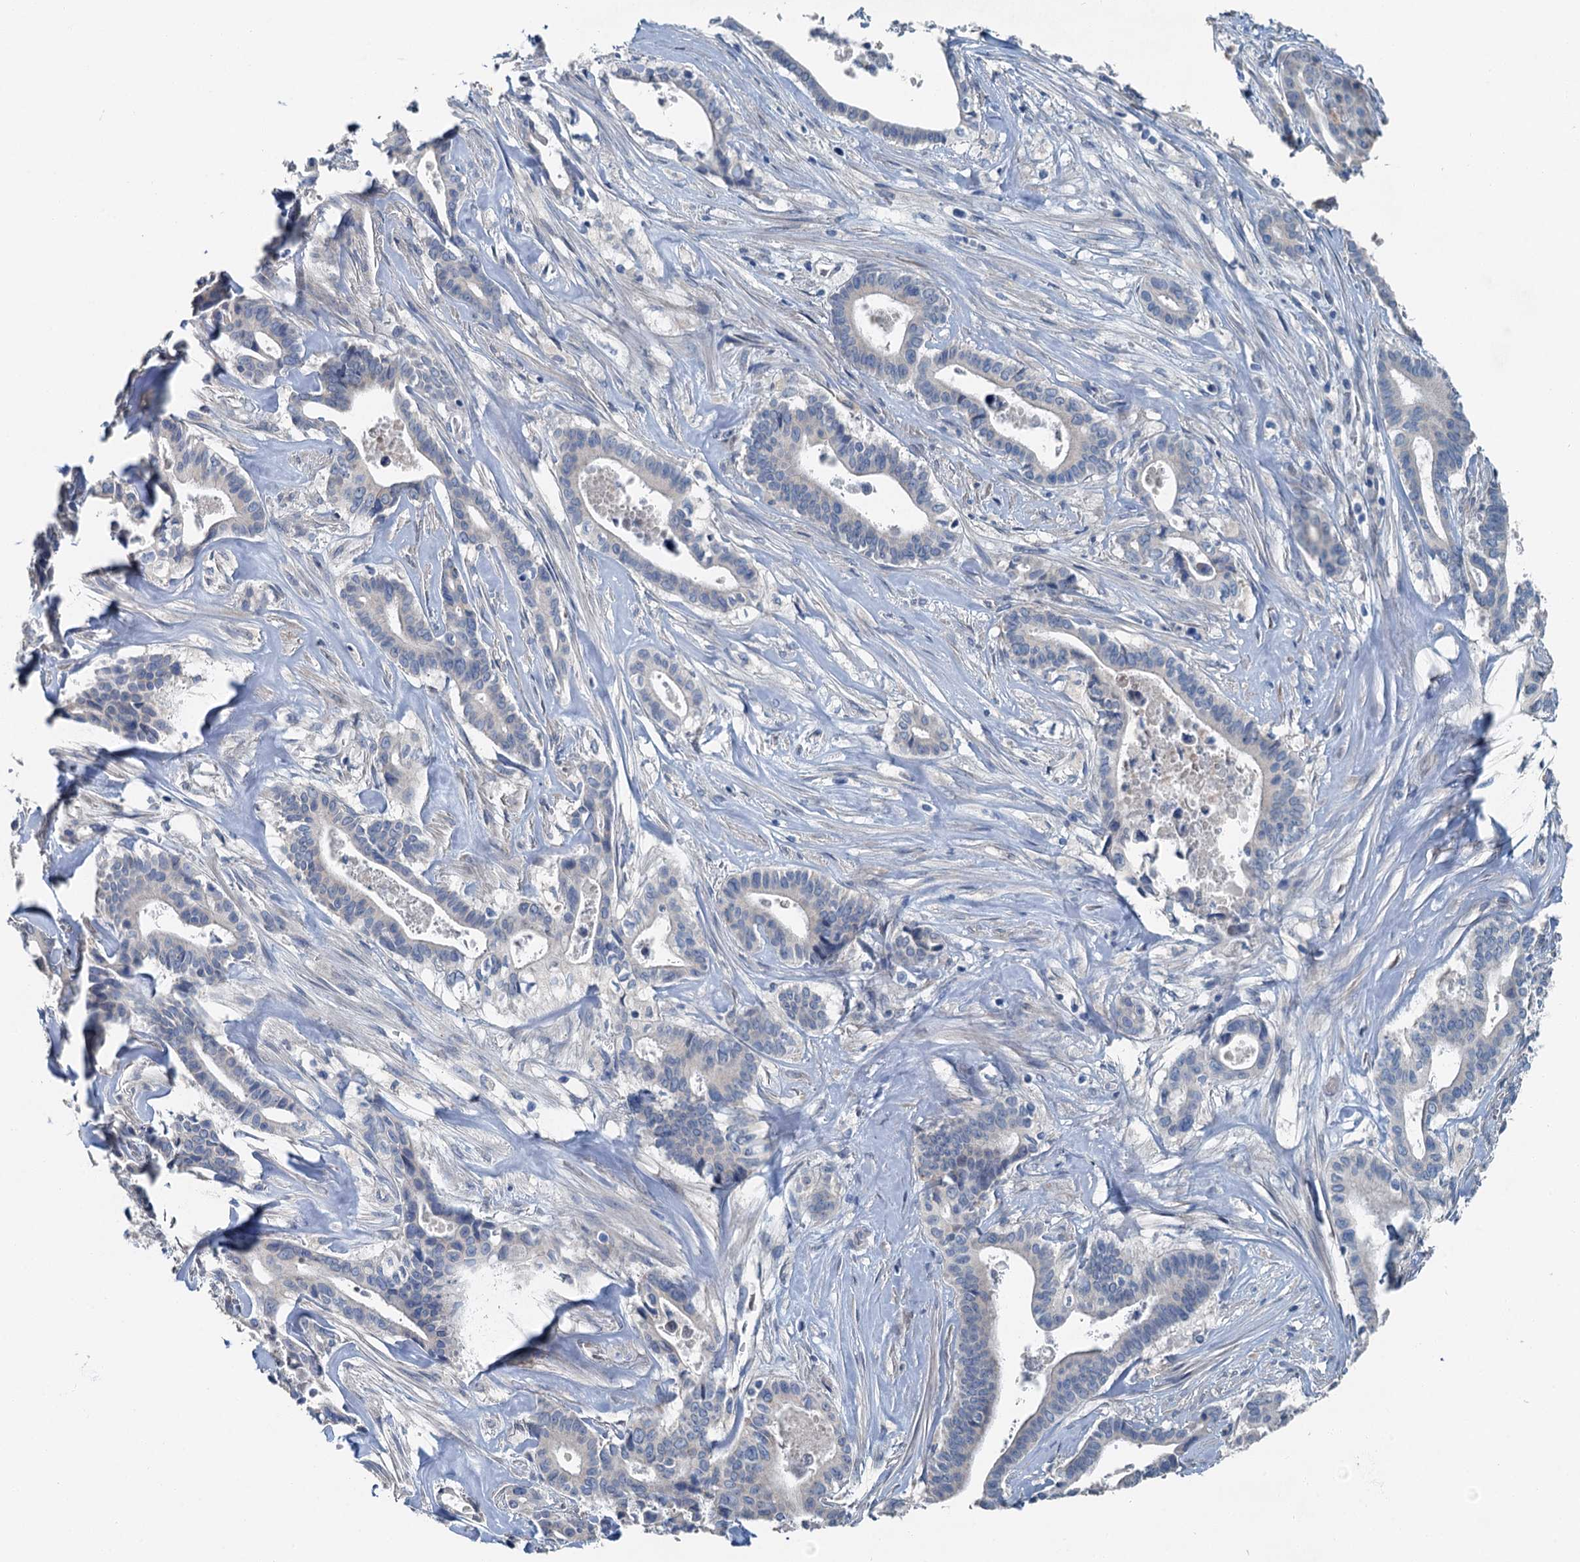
{"staining": {"intensity": "negative", "quantity": "none", "location": "none"}, "tissue": "pancreatic cancer", "cell_type": "Tumor cells", "image_type": "cancer", "snomed": [{"axis": "morphology", "description": "Adenocarcinoma, NOS"}, {"axis": "topography", "description": "Pancreas"}], "caption": "Pancreatic cancer (adenocarcinoma) was stained to show a protein in brown. There is no significant staining in tumor cells.", "gene": "C6orf120", "patient": {"sex": "female", "age": 77}}